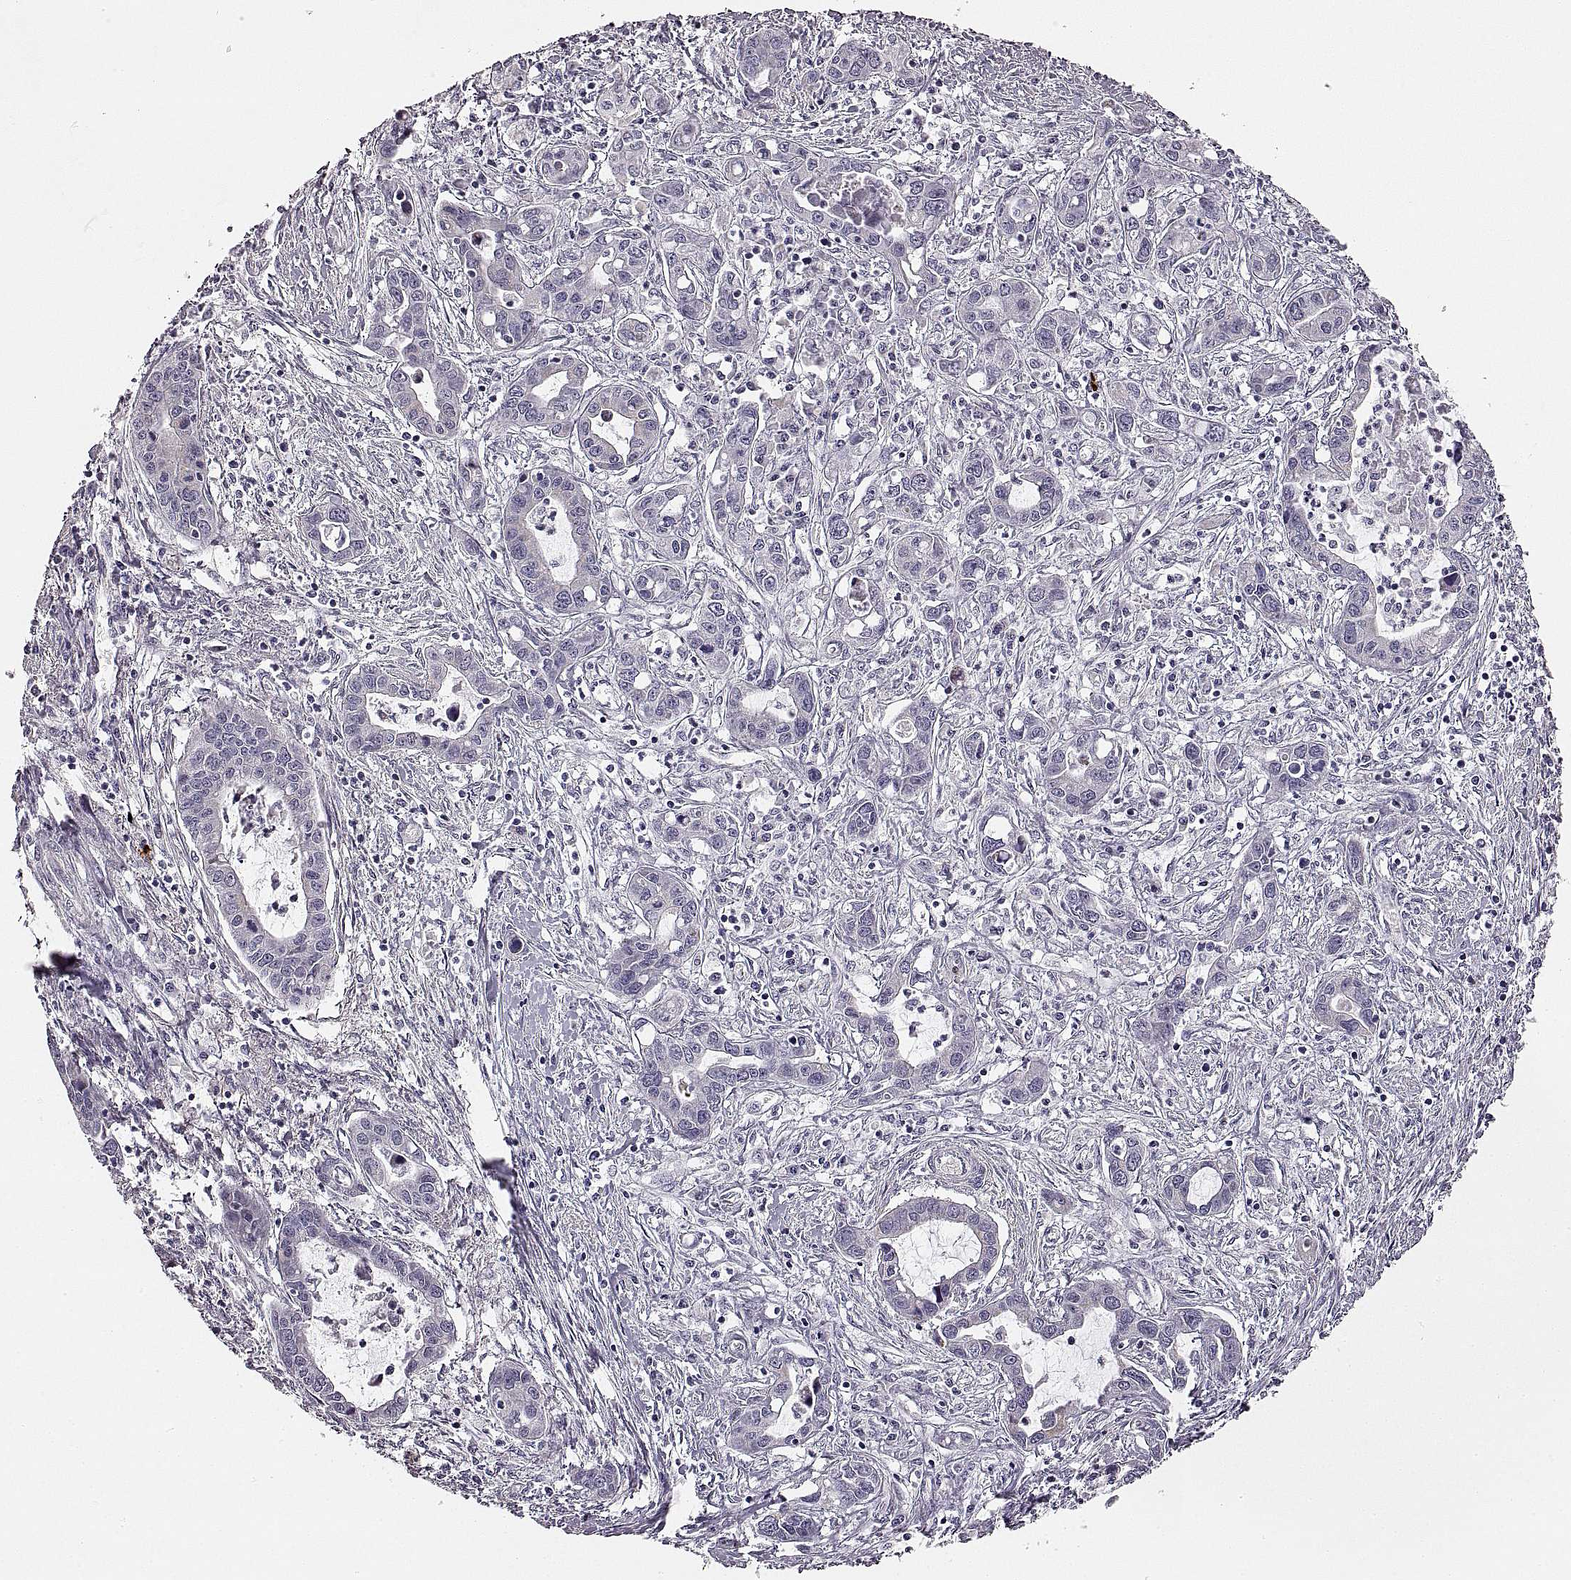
{"staining": {"intensity": "negative", "quantity": "none", "location": "none"}, "tissue": "liver cancer", "cell_type": "Tumor cells", "image_type": "cancer", "snomed": [{"axis": "morphology", "description": "Cholangiocarcinoma"}, {"axis": "topography", "description": "Liver"}], "caption": "This is a image of immunohistochemistry staining of liver cancer, which shows no staining in tumor cells.", "gene": "RDH13", "patient": {"sex": "male", "age": 58}}